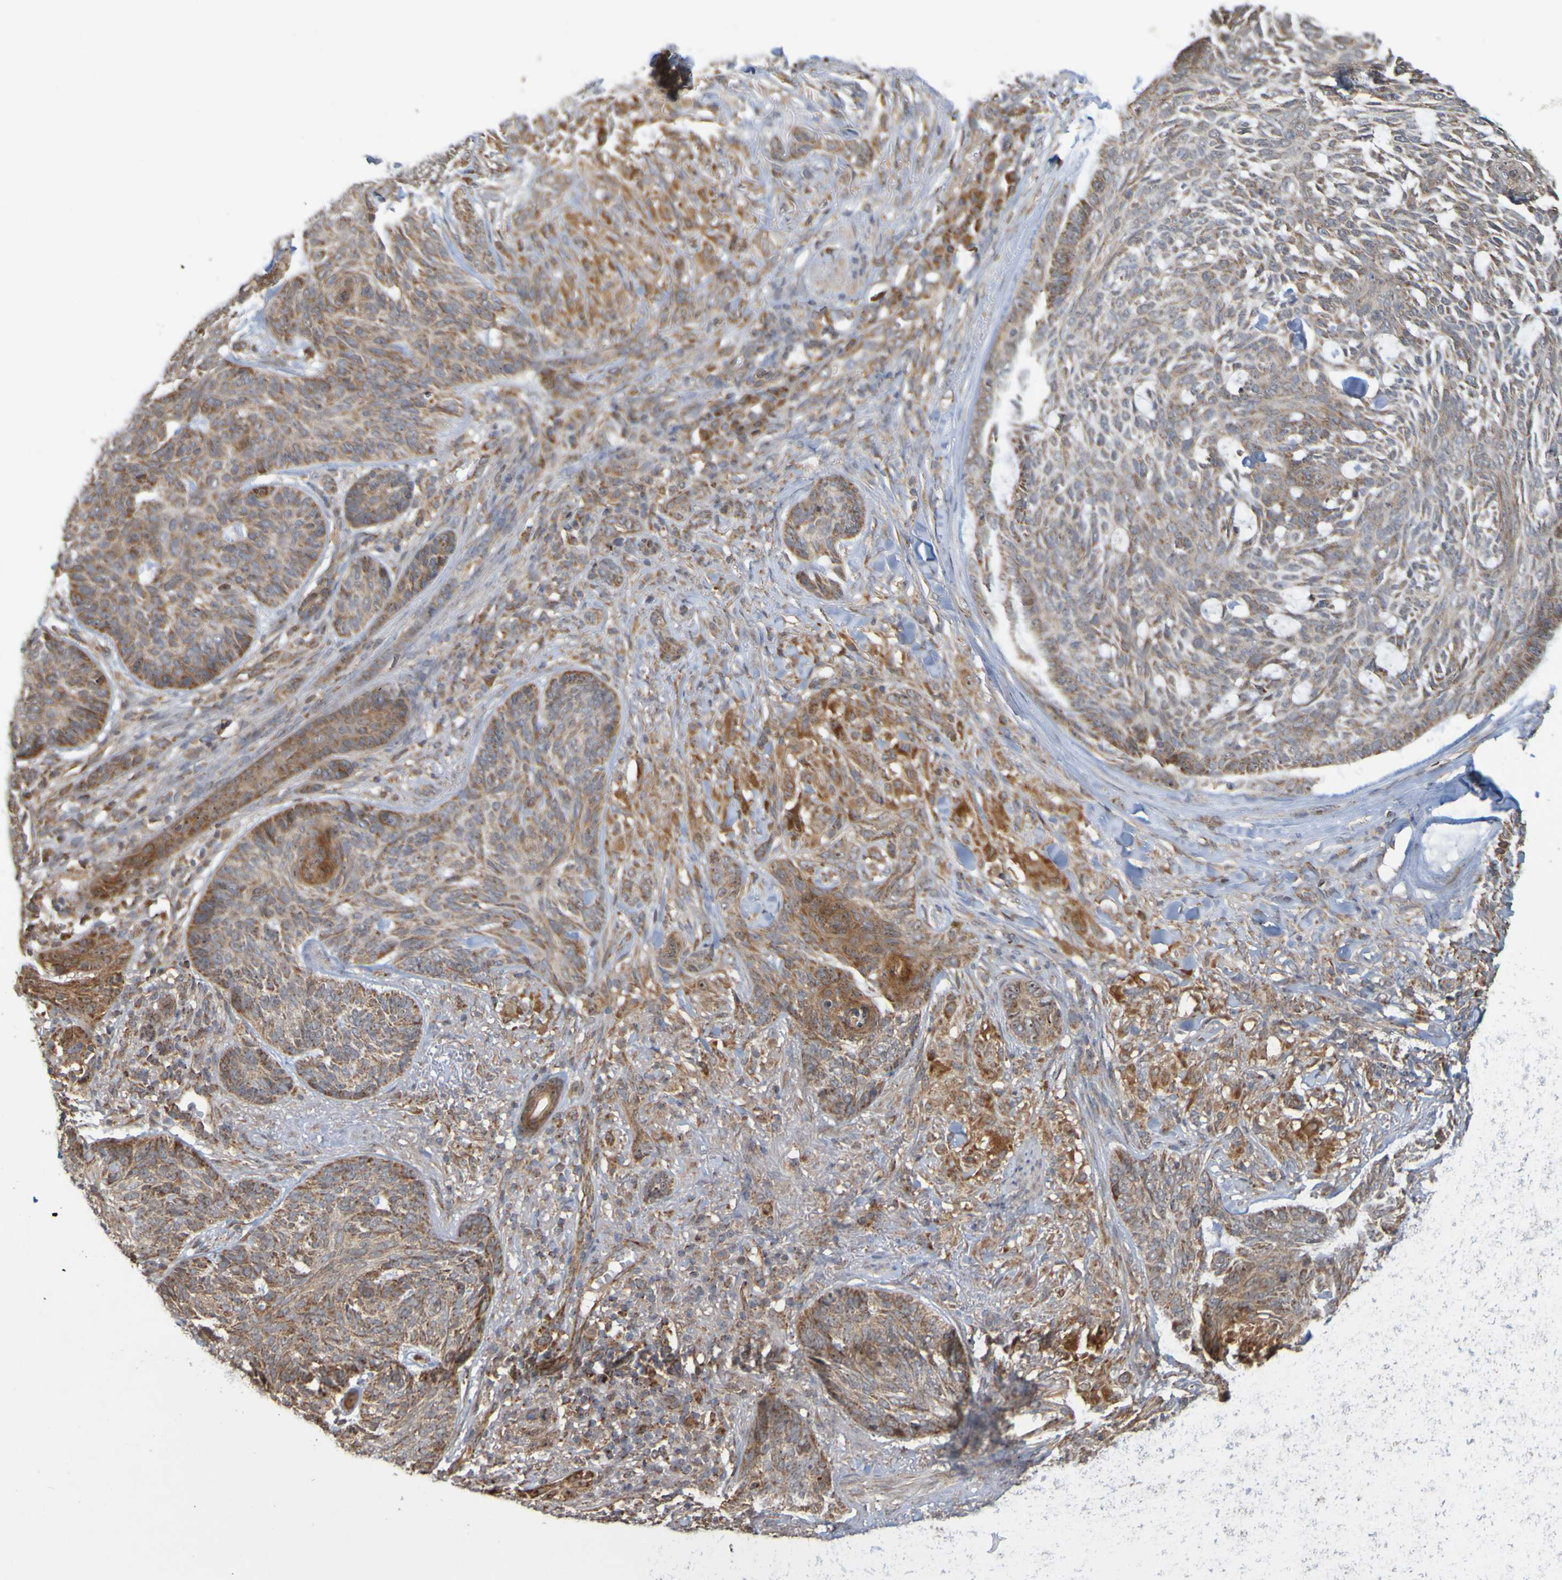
{"staining": {"intensity": "moderate", "quantity": ">75%", "location": "cytoplasmic/membranous"}, "tissue": "skin cancer", "cell_type": "Tumor cells", "image_type": "cancer", "snomed": [{"axis": "morphology", "description": "Basal cell carcinoma"}, {"axis": "topography", "description": "Skin"}], "caption": "Brown immunohistochemical staining in human skin basal cell carcinoma shows moderate cytoplasmic/membranous expression in about >75% of tumor cells.", "gene": "TMBIM1", "patient": {"sex": "male", "age": 43}}